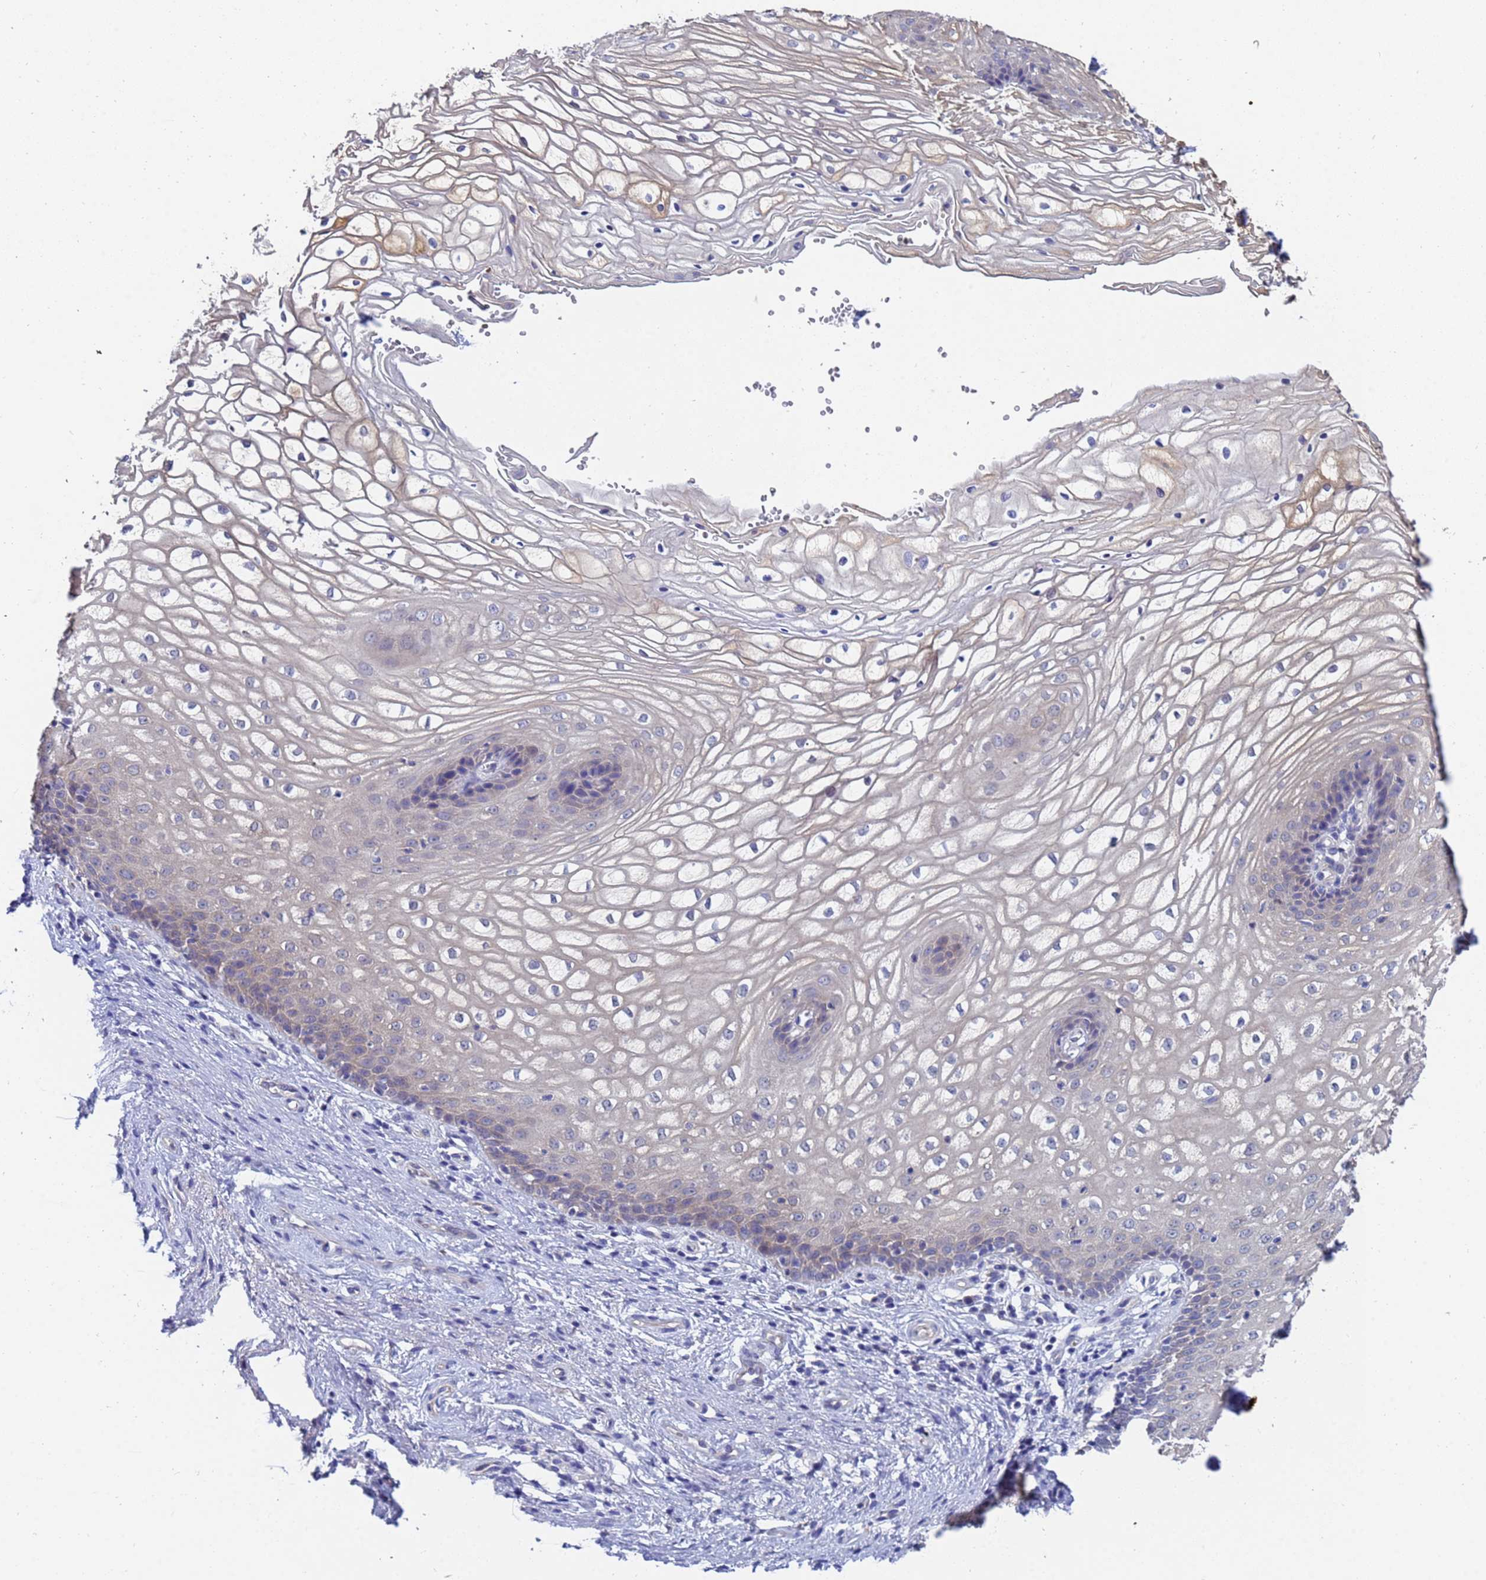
{"staining": {"intensity": "weak", "quantity": "<25%", "location": "cytoplasmic/membranous"}, "tissue": "vagina", "cell_type": "Squamous epithelial cells", "image_type": "normal", "snomed": [{"axis": "morphology", "description": "Normal tissue, NOS"}, {"axis": "topography", "description": "Vagina"}], "caption": "Micrograph shows no protein staining in squamous epithelial cells of unremarkable vagina.", "gene": "TTLL11", "patient": {"sex": "female", "age": 34}}